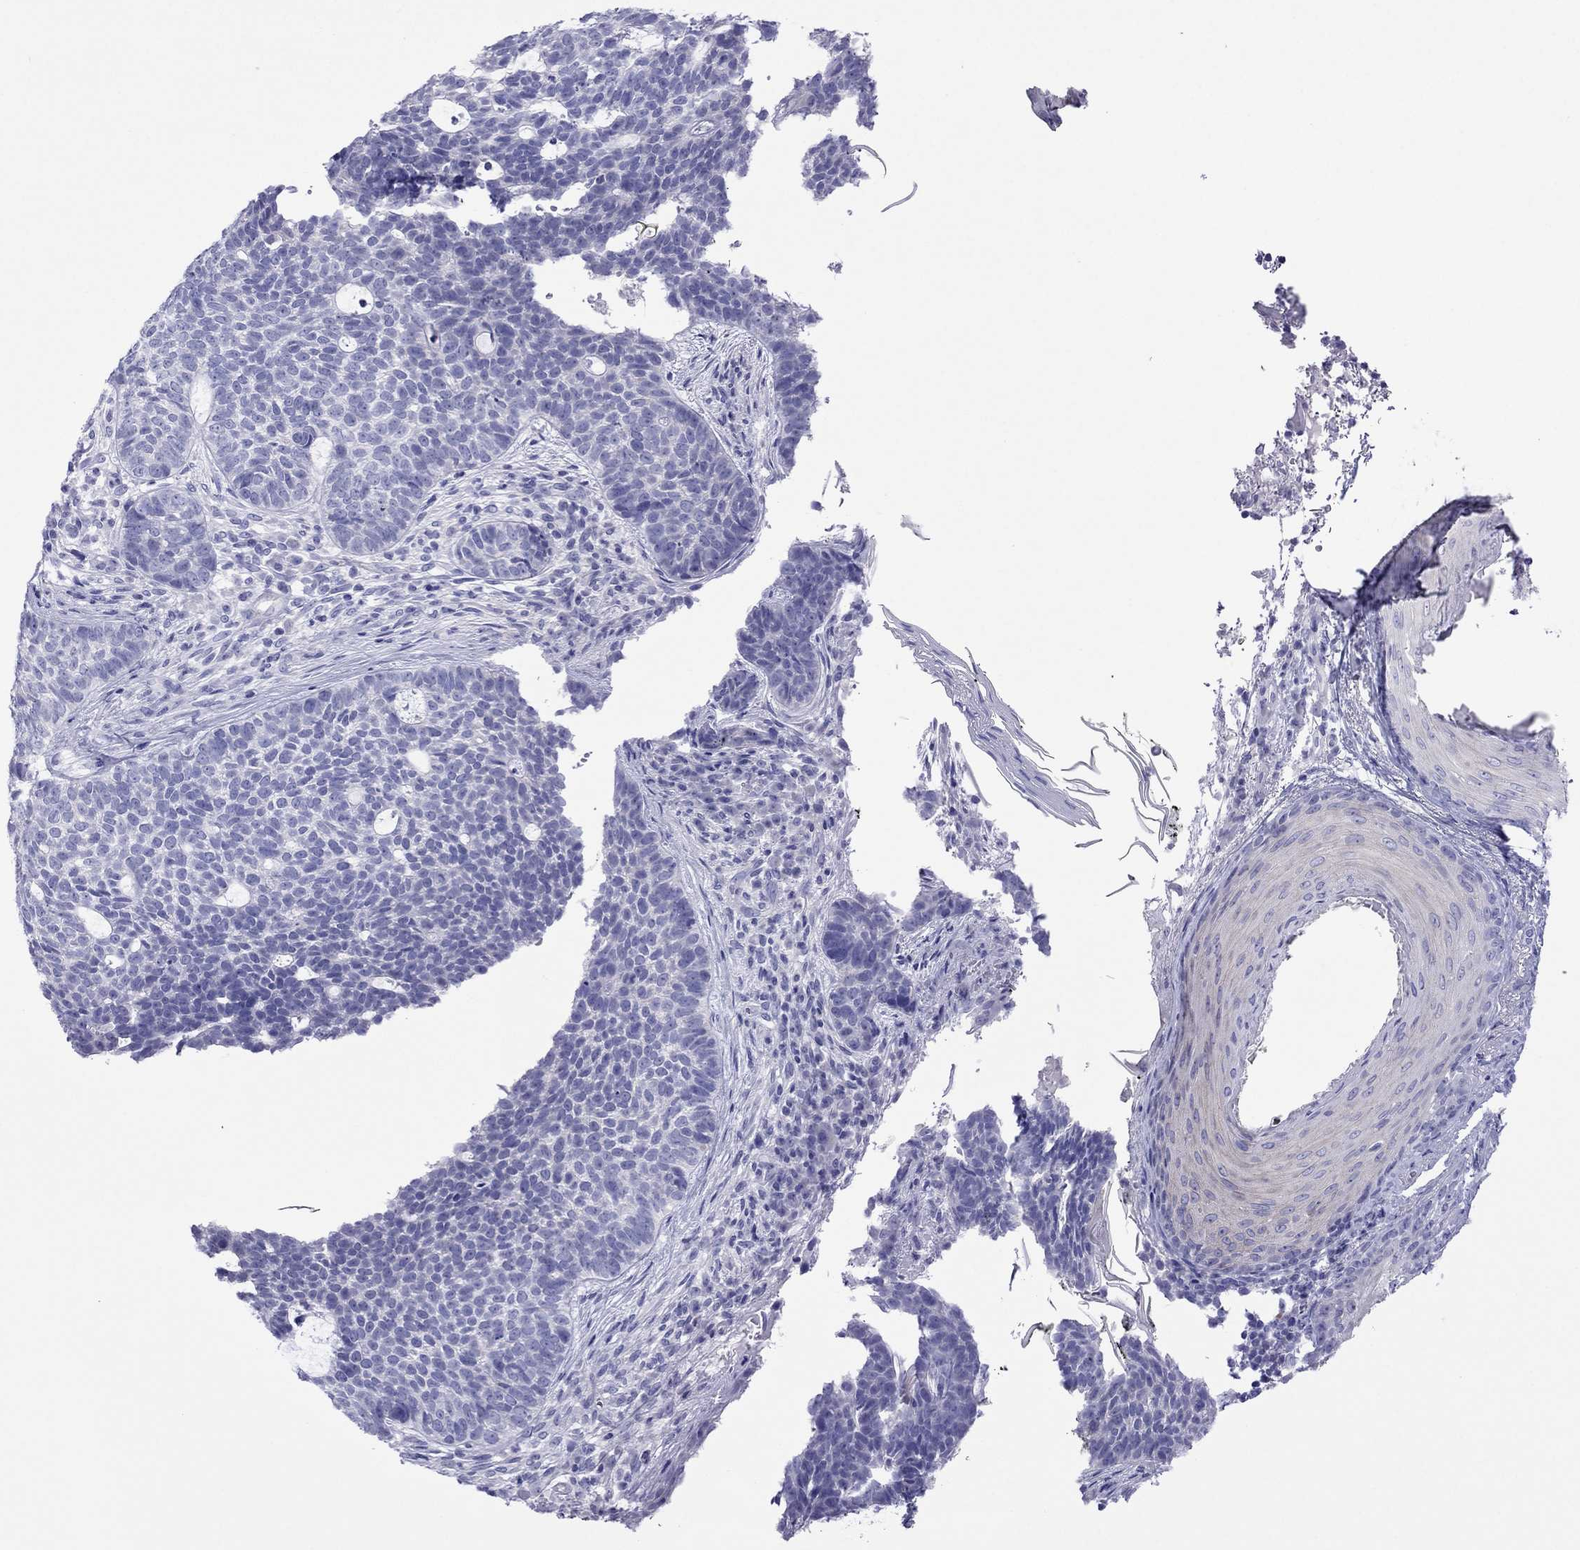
{"staining": {"intensity": "negative", "quantity": "none", "location": "none"}, "tissue": "skin cancer", "cell_type": "Tumor cells", "image_type": "cancer", "snomed": [{"axis": "morphology", "description": "Basal cell carcinoma"}, {"axis": "topography", "description": "Skin"}], "caption": "IHC of human skin cancer shows no staining in tumor cells.", "gene": "PCDHA6", "patient": {"sex": "female", "age": 69}}